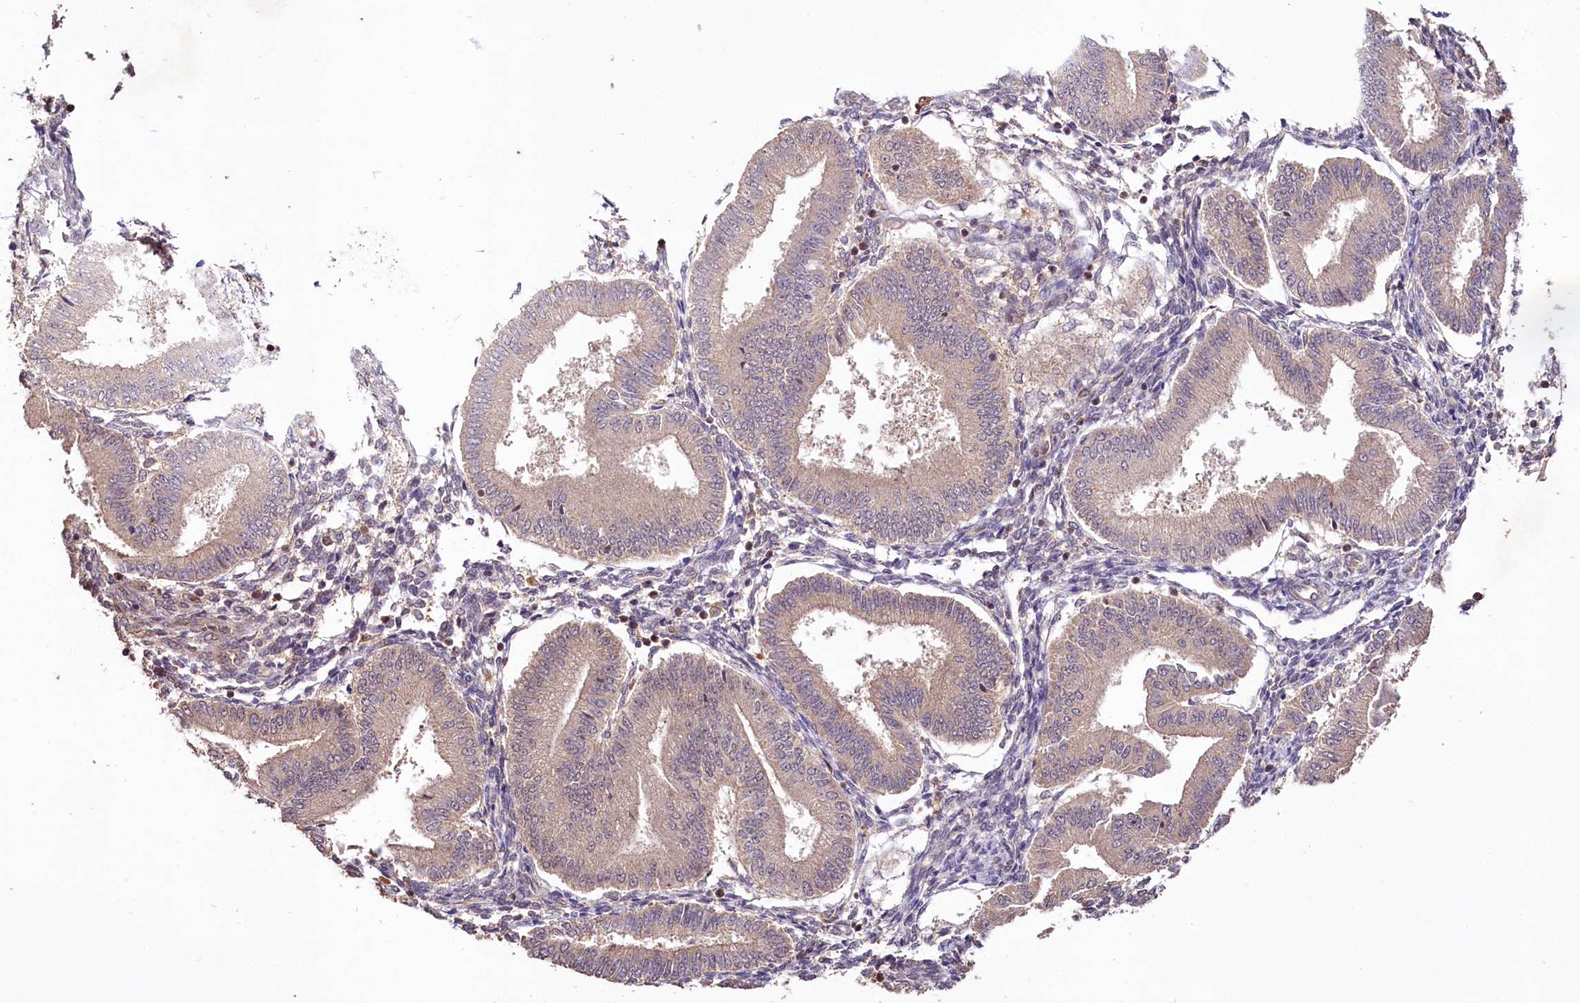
{"staining": {"intensity": "negative", "quantity": "none", "location": "none"}, "tissue": "endometrium", "cell_type": "Cells in endometrial stroma", "image_type": "normal", "snomed": [{"axis": "morphology", "description": "Normal tissue, NOS"}, {"axis": "topography", "description": "Endometrium"}], "caption": "Endometrium was stained to show a protein in brown. There is no significant positivity in cells in endometrial stroma. (DAB (3,3'-diaminobenzidine) immunohistochemistry (IHC) with hematoxylin counter stain).", "gene": "RRP8", "patient": {"sex": "female", "age": 39}}